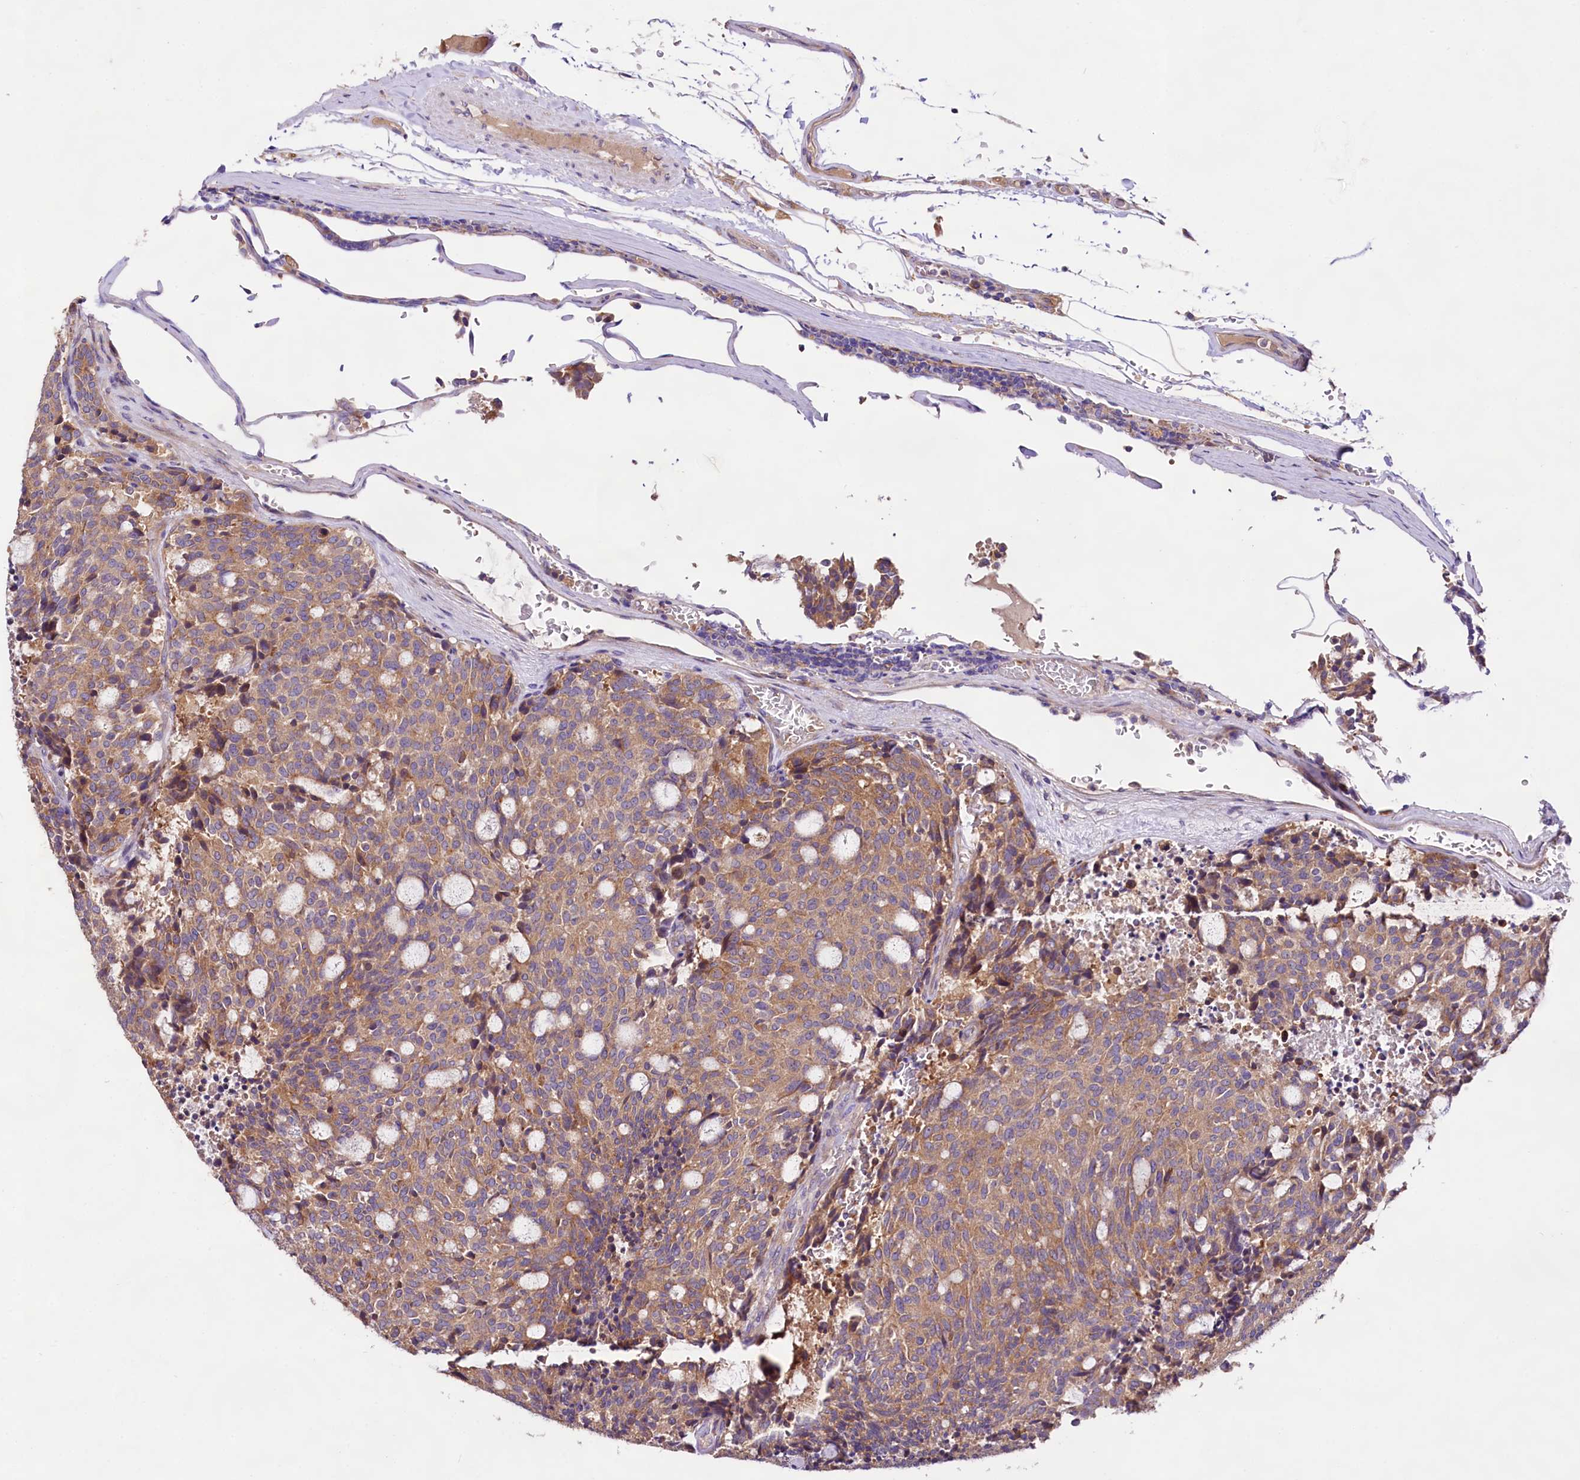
{"staining": {"intensity": "weak", "quantity": ">75%", "location": "cytoplasmic/membranous"}, "tissue": "carcinoid", "cell_type": "Tumor cells", "image_type": "cancer", "snomed": [{"axis": "morphology", "description": "Carcinoid, malignant, NOS"}, {"axis": "topography", "description": "Pancreas"}], "caption": "Immunohistochemistry (IHC) staining of carcinoid (malignant), which displays low levels of weak cytoplasmic/membranous staining in approximately >75% of tumor cells indicating weak cytoplasmic/membranous protein positivity. The staining was performed using DAB (3,3'-diaminobenzidine) (brown) for protein detection and nuclei were counterstained in hematoxylin (blue).", "gene": "DMXL2", "patient": {"sex": "female", "age": 54}}